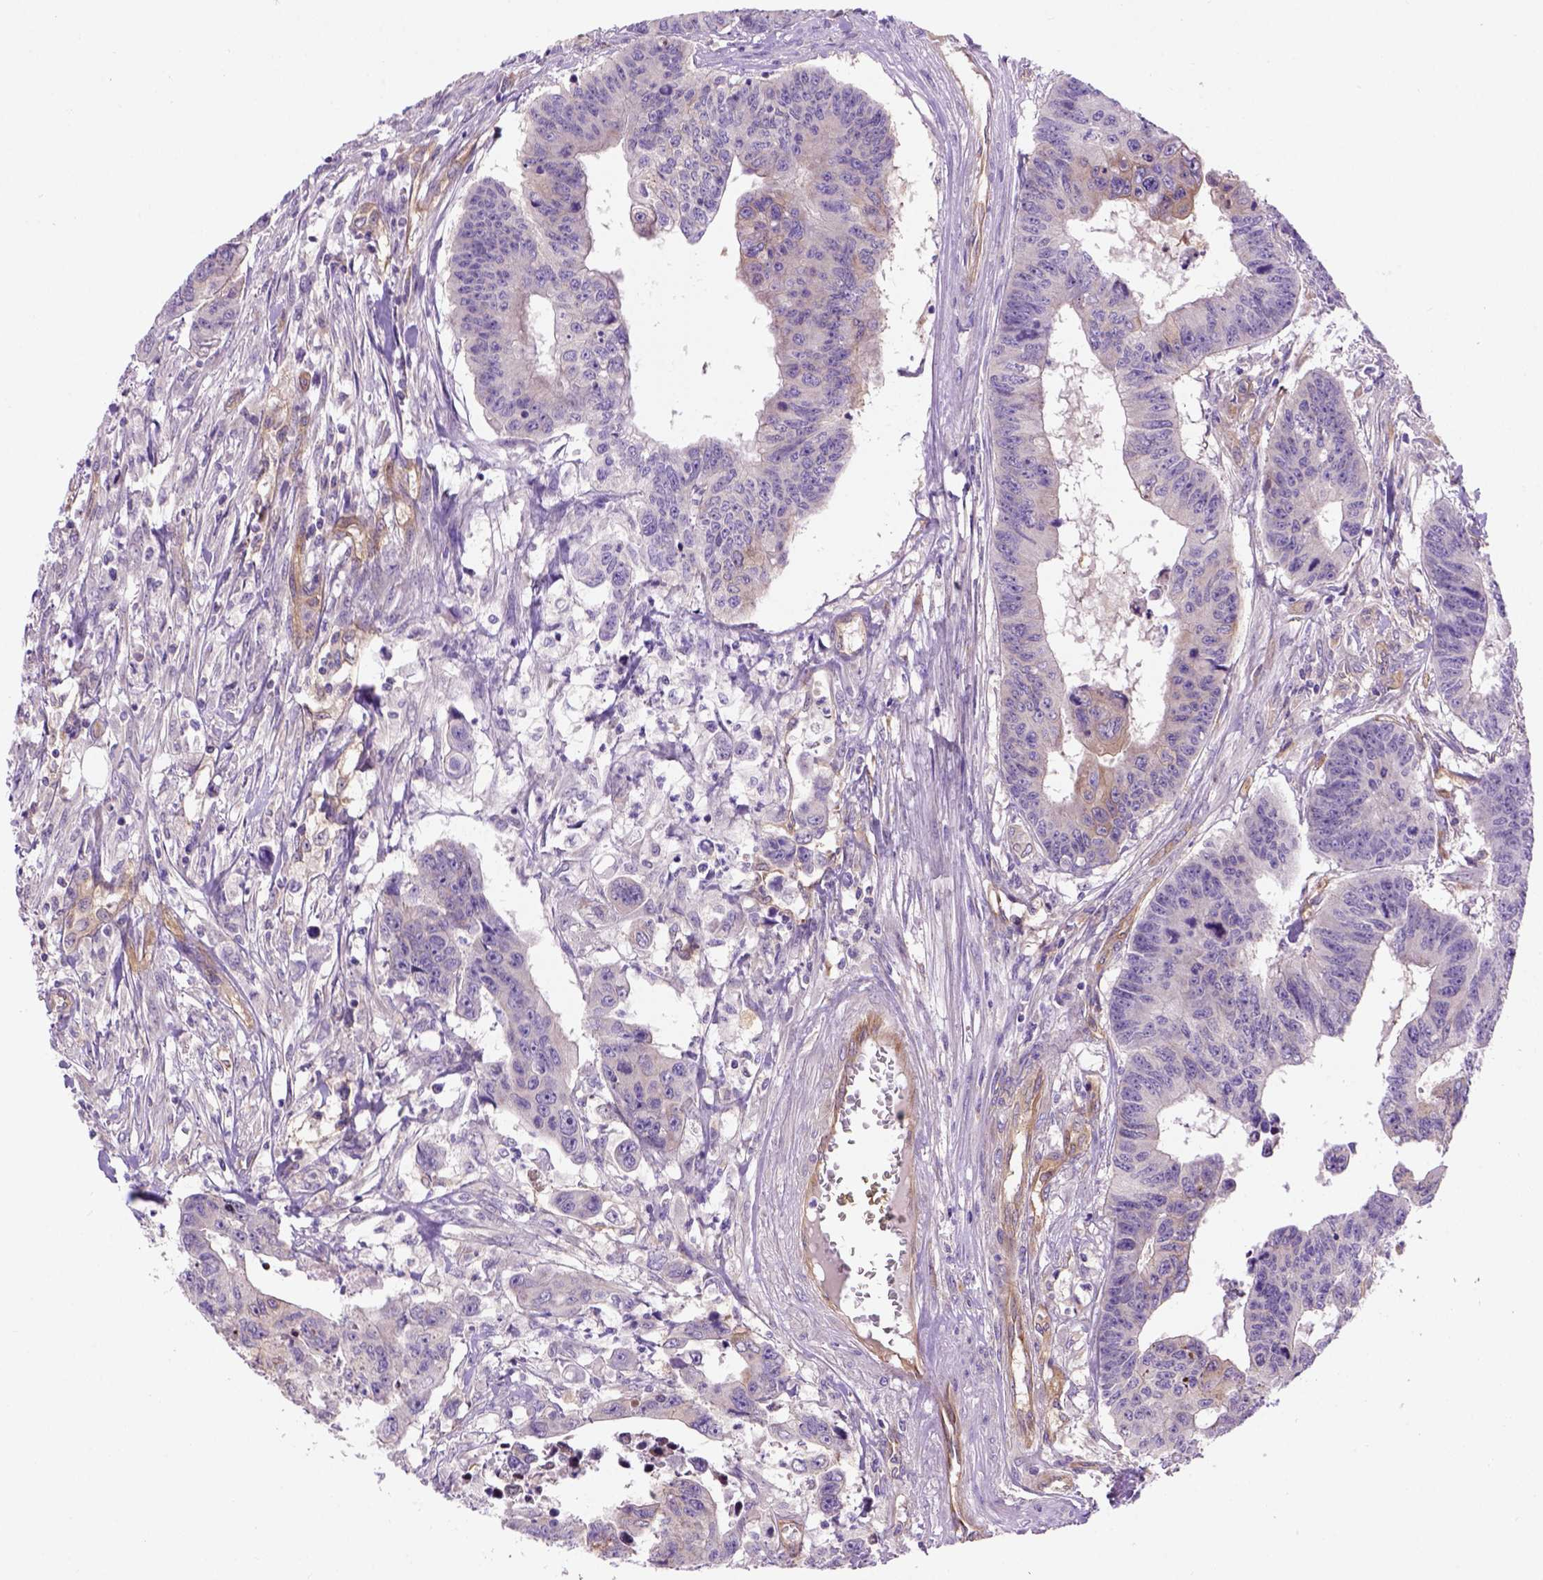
{"staining": {"intensity": "weak", "quantity": "<25%", "location": "cytoplasmic/membranous"}, "tissue": "colorectal cancer", "cell_type": "Tumor cells", "image_type": "cancer", "snomed": [{"axis": "morphology", "description": "Adenocarcinoma, NOS"}, {"axis": "topography", "description": "Rectum"}], "caption": "Micrograph shows no significant protein positivity in tumor cells of adenocarcinoma (colorectal). The staining was performed using DAB (3,3'-diaminobenzidine) to visualize the protein expression in brown, while the nuclei were stained in blue with hematoxylin (Magnification: 20x).", "gene": "CASKIN2", "patient": {"sex": "female", "age": 85}}